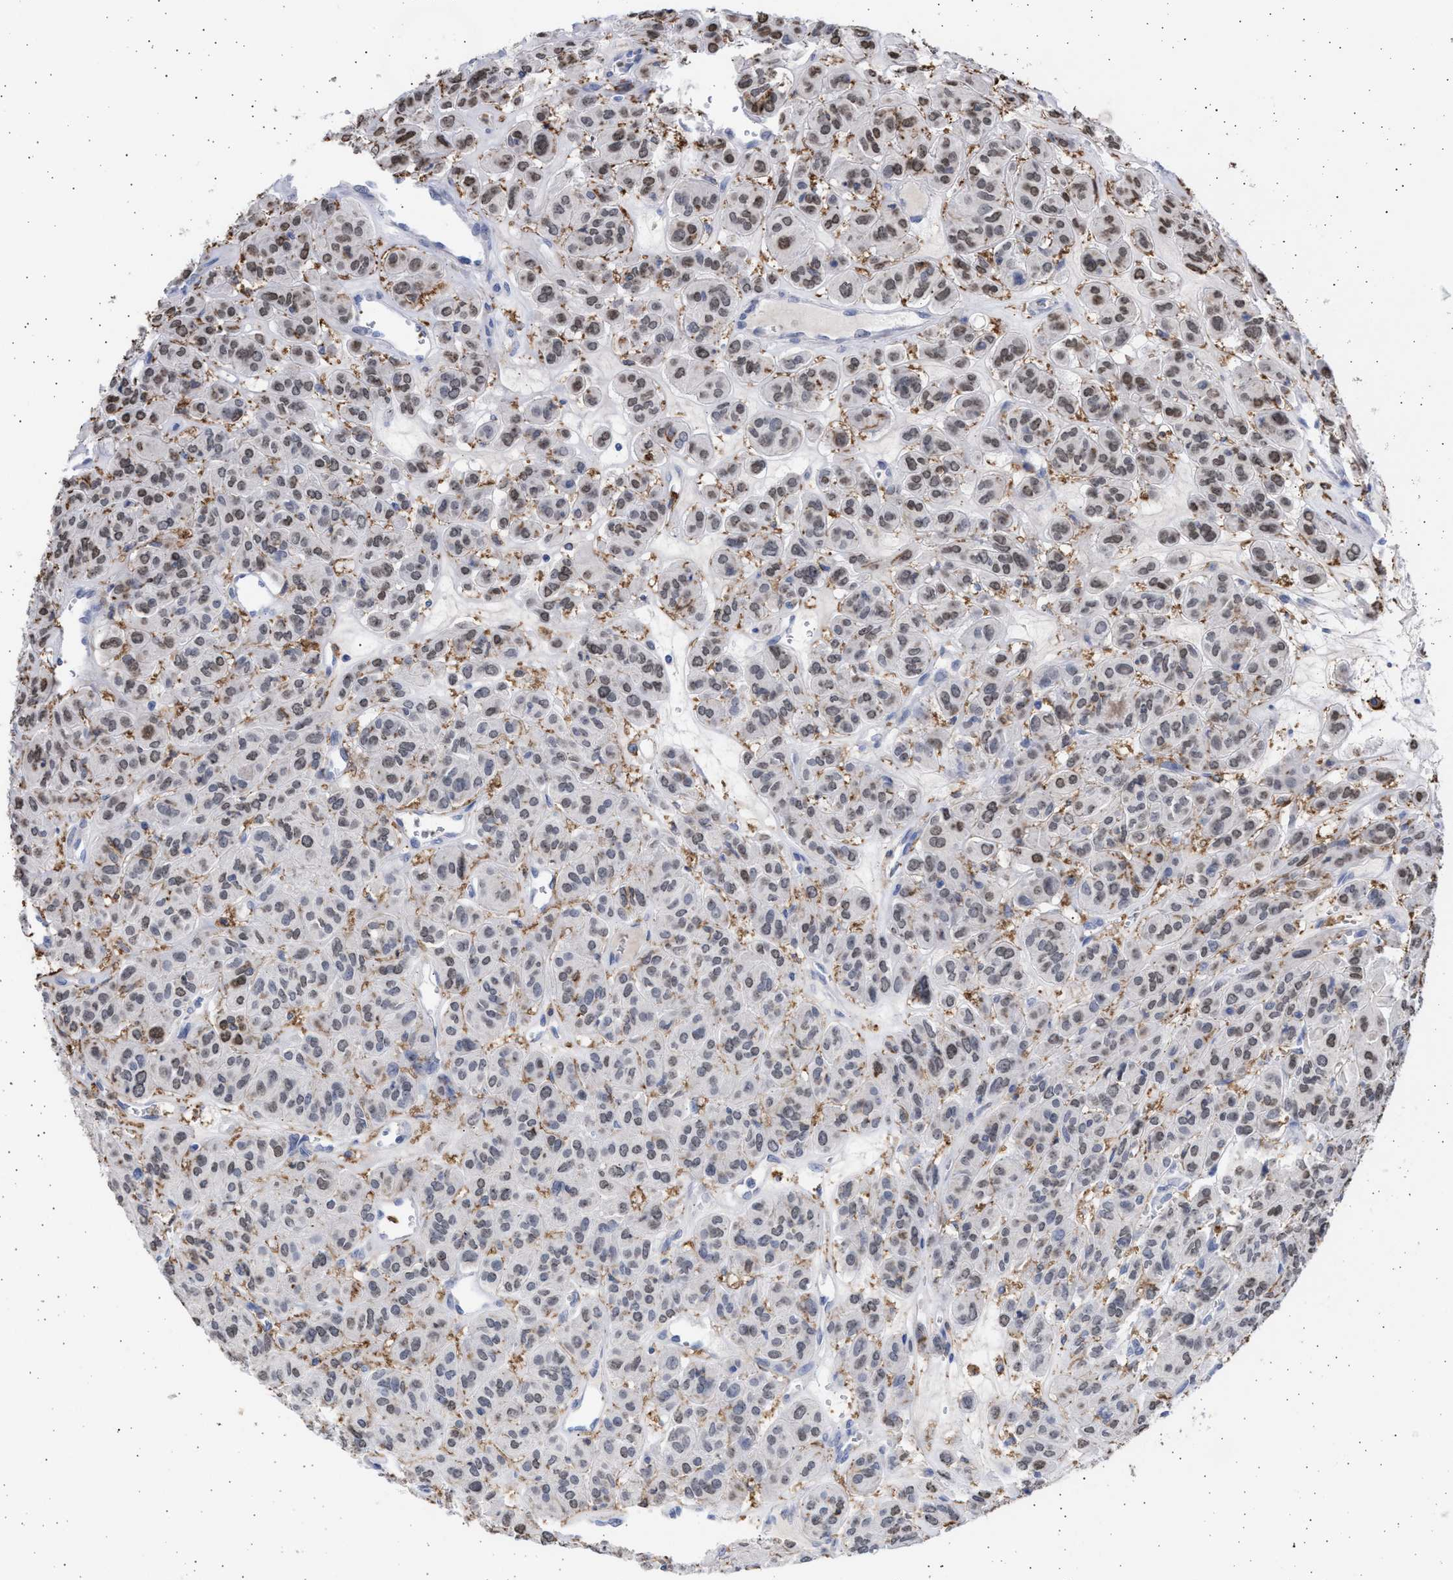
{"staining": {"intensity": "weak", "quantity": "25%-75%", "location": "nuclear"}, "tissue": "thyroid cancer", "cell_type": "Tumor cells", "image_type": "cancer", "snomed": [{"axis": "morphology", "description": "Follicular adenoma carcinoma, NOS"}, {"axis": "topography", "description": "Thyroid gland"}], "caption": "A high-resolution micrograph shows IHC staining of thyroid follicular adenoma carcinoma, which reveals weak nuclear expression in about 25%-75% of tumor cells.", "gene": "FCER1A", "patient": {"sex": "female", "age": 71}}